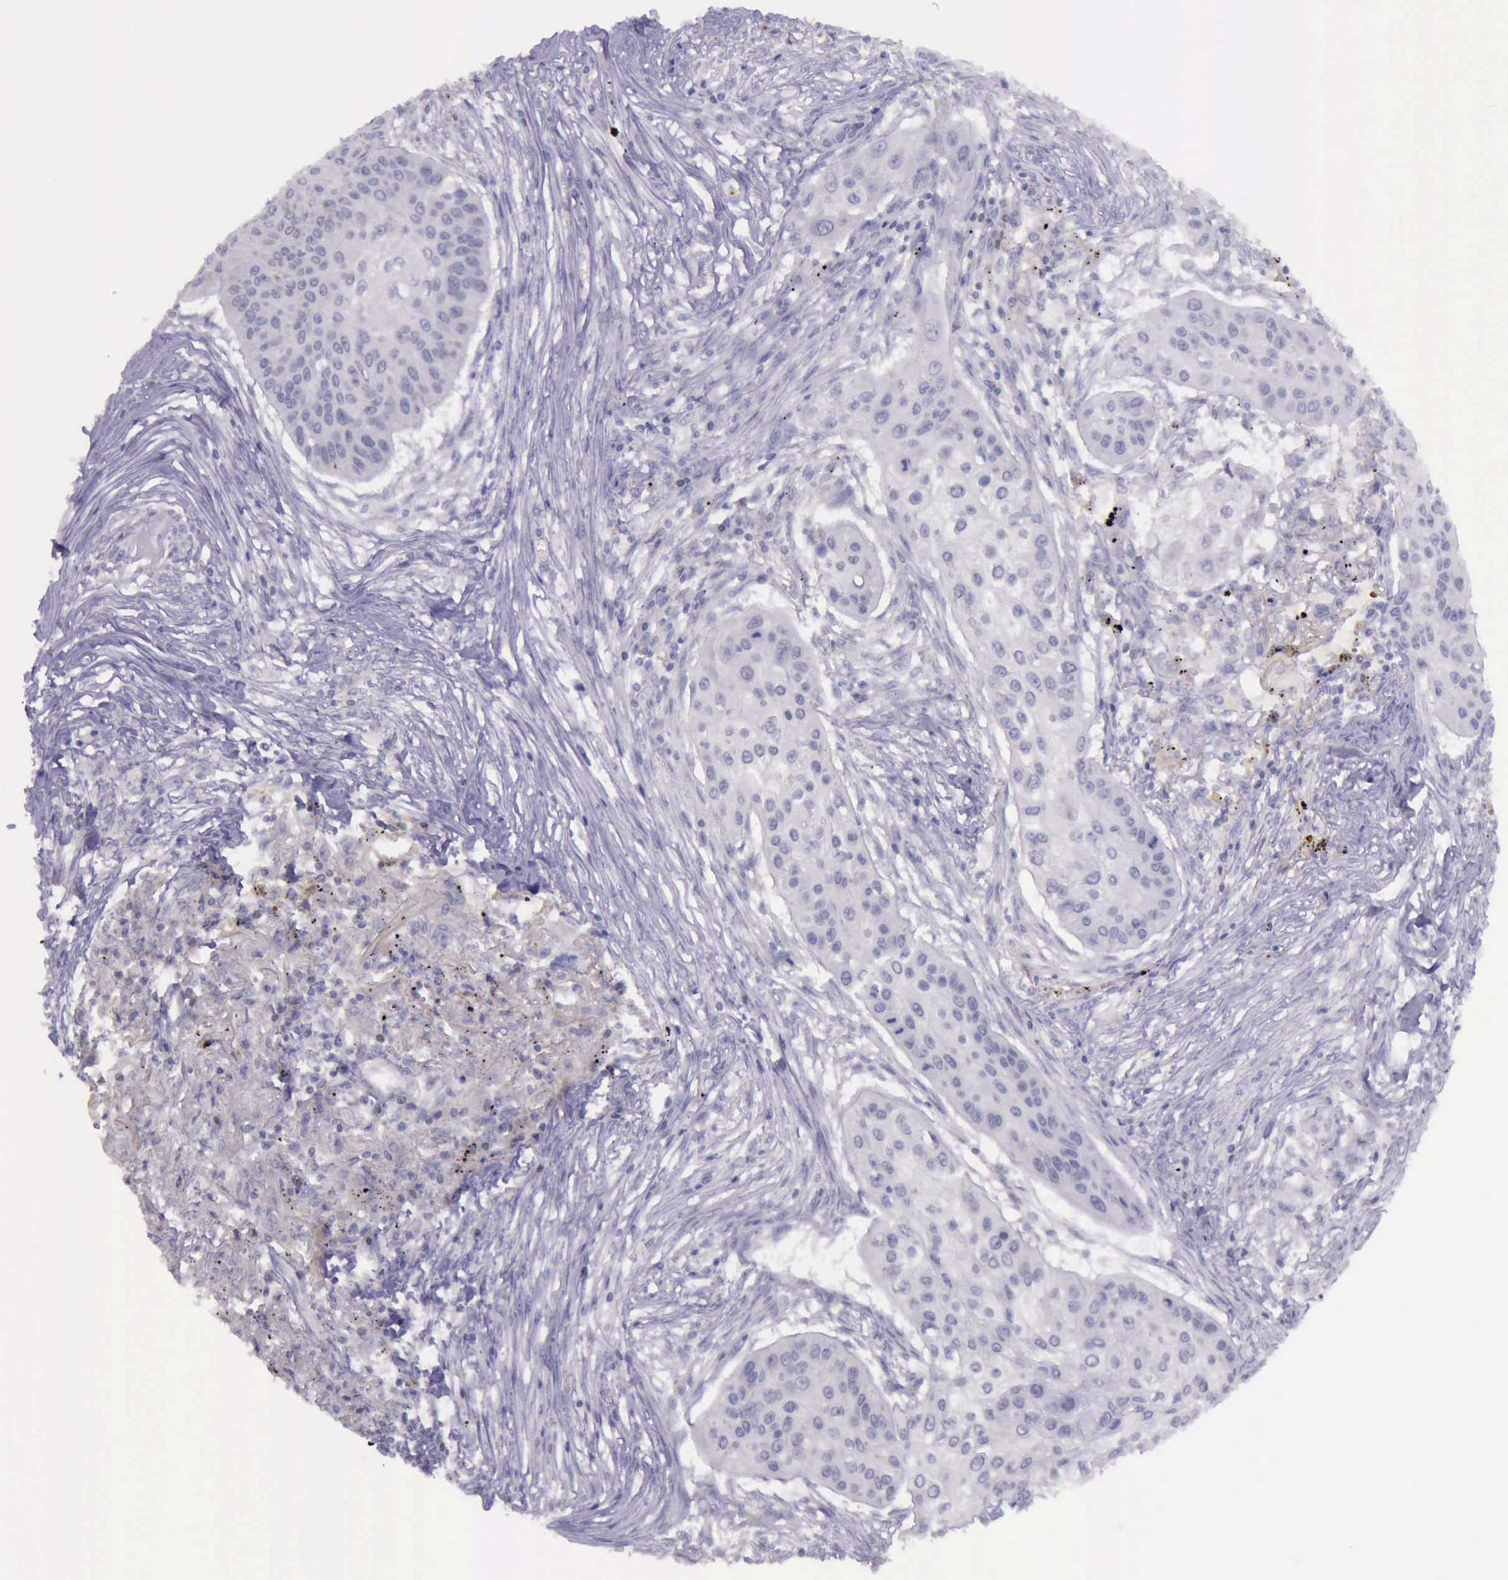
{"staining": {"intensity": "strong", "quantity": "<25%", "location": "nuclear"}, "tissue": "lung cancer", "cell_type": "Tumor cells", "image_type": "cancer", "snomed": [{"axis": "morphology", "description": "Squamous cell carcinoma, NOS"}, {"axis": "topography", "description": "Lung"}], "caption": "High-power microscopy captured an immunohistochemistry (IHC) image of lung squamous cell carcinoma, revealing strong nuclear staining in about <25% of tumor cells.", "gene": "PARP1", "patient": {"sex": "male", "age": 71}}